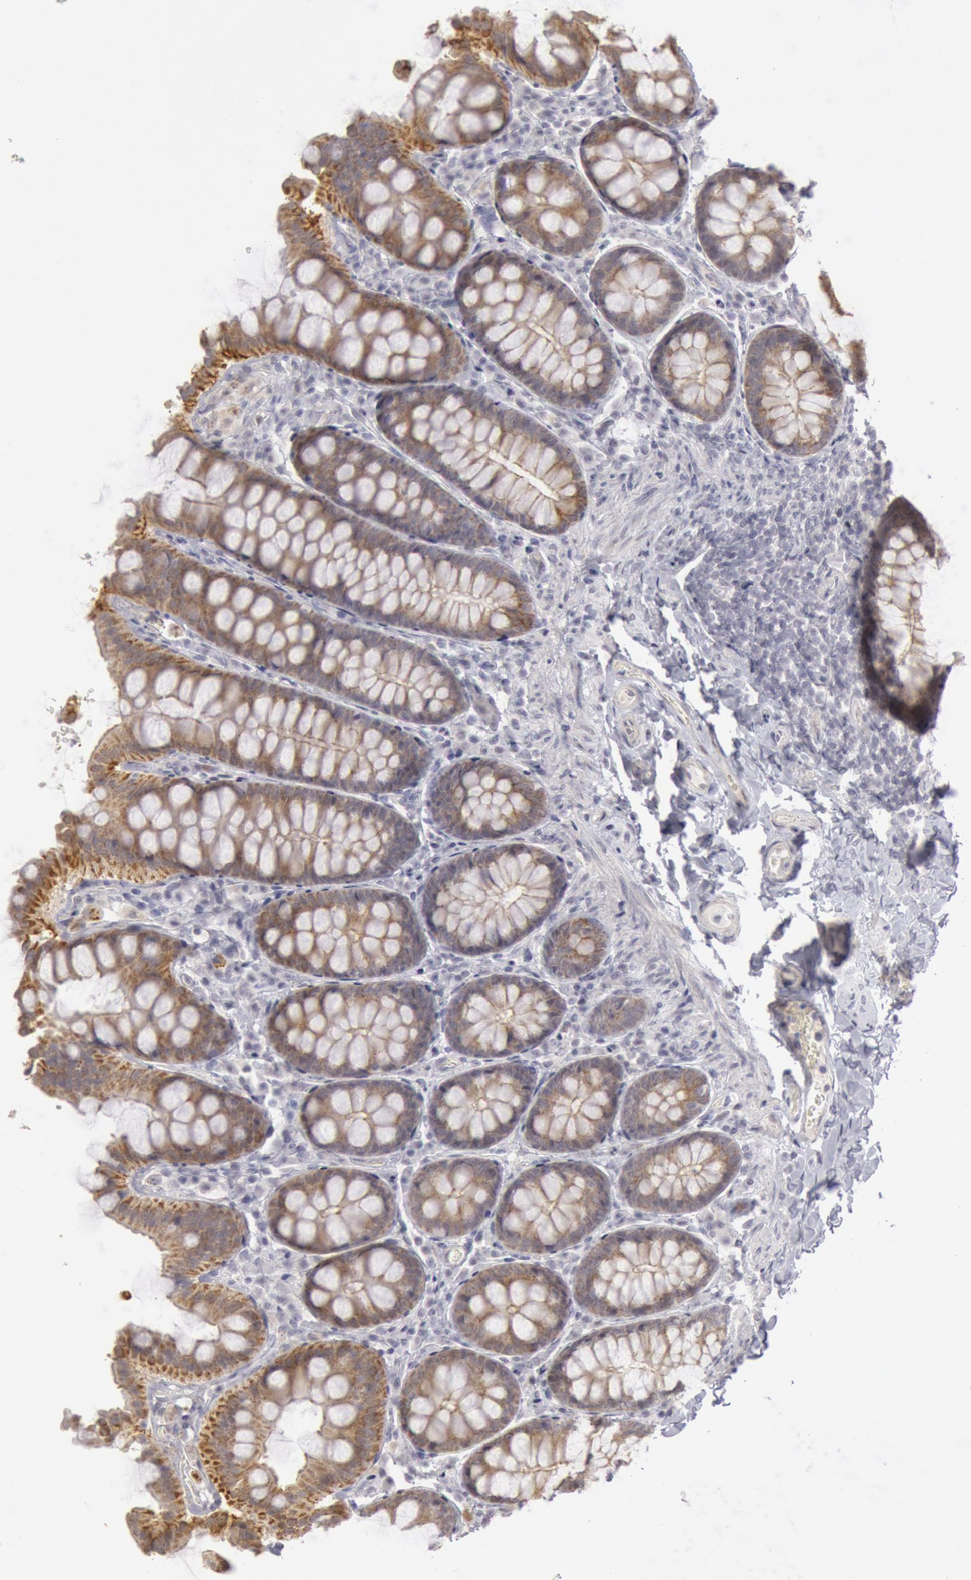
{"staining": {"intensity": "negative", "quantity": "none", "location": "none"}, "tissue": "colon", "cell_type": "Endothelial cells", "image_type": "normal", "snomed": [{"axis": "morphology", "description": "Normal tissue, NOS"}, {"axis": "topography", "description": "Colon"}], "caption": "DAB (3,3'-diaminobenzidine) immunohistochemical staining of normal human colon displays no significant expression in endothelial cells.", "gene": "JOSD1", "patient": {"sex": "female", "age": 61}}